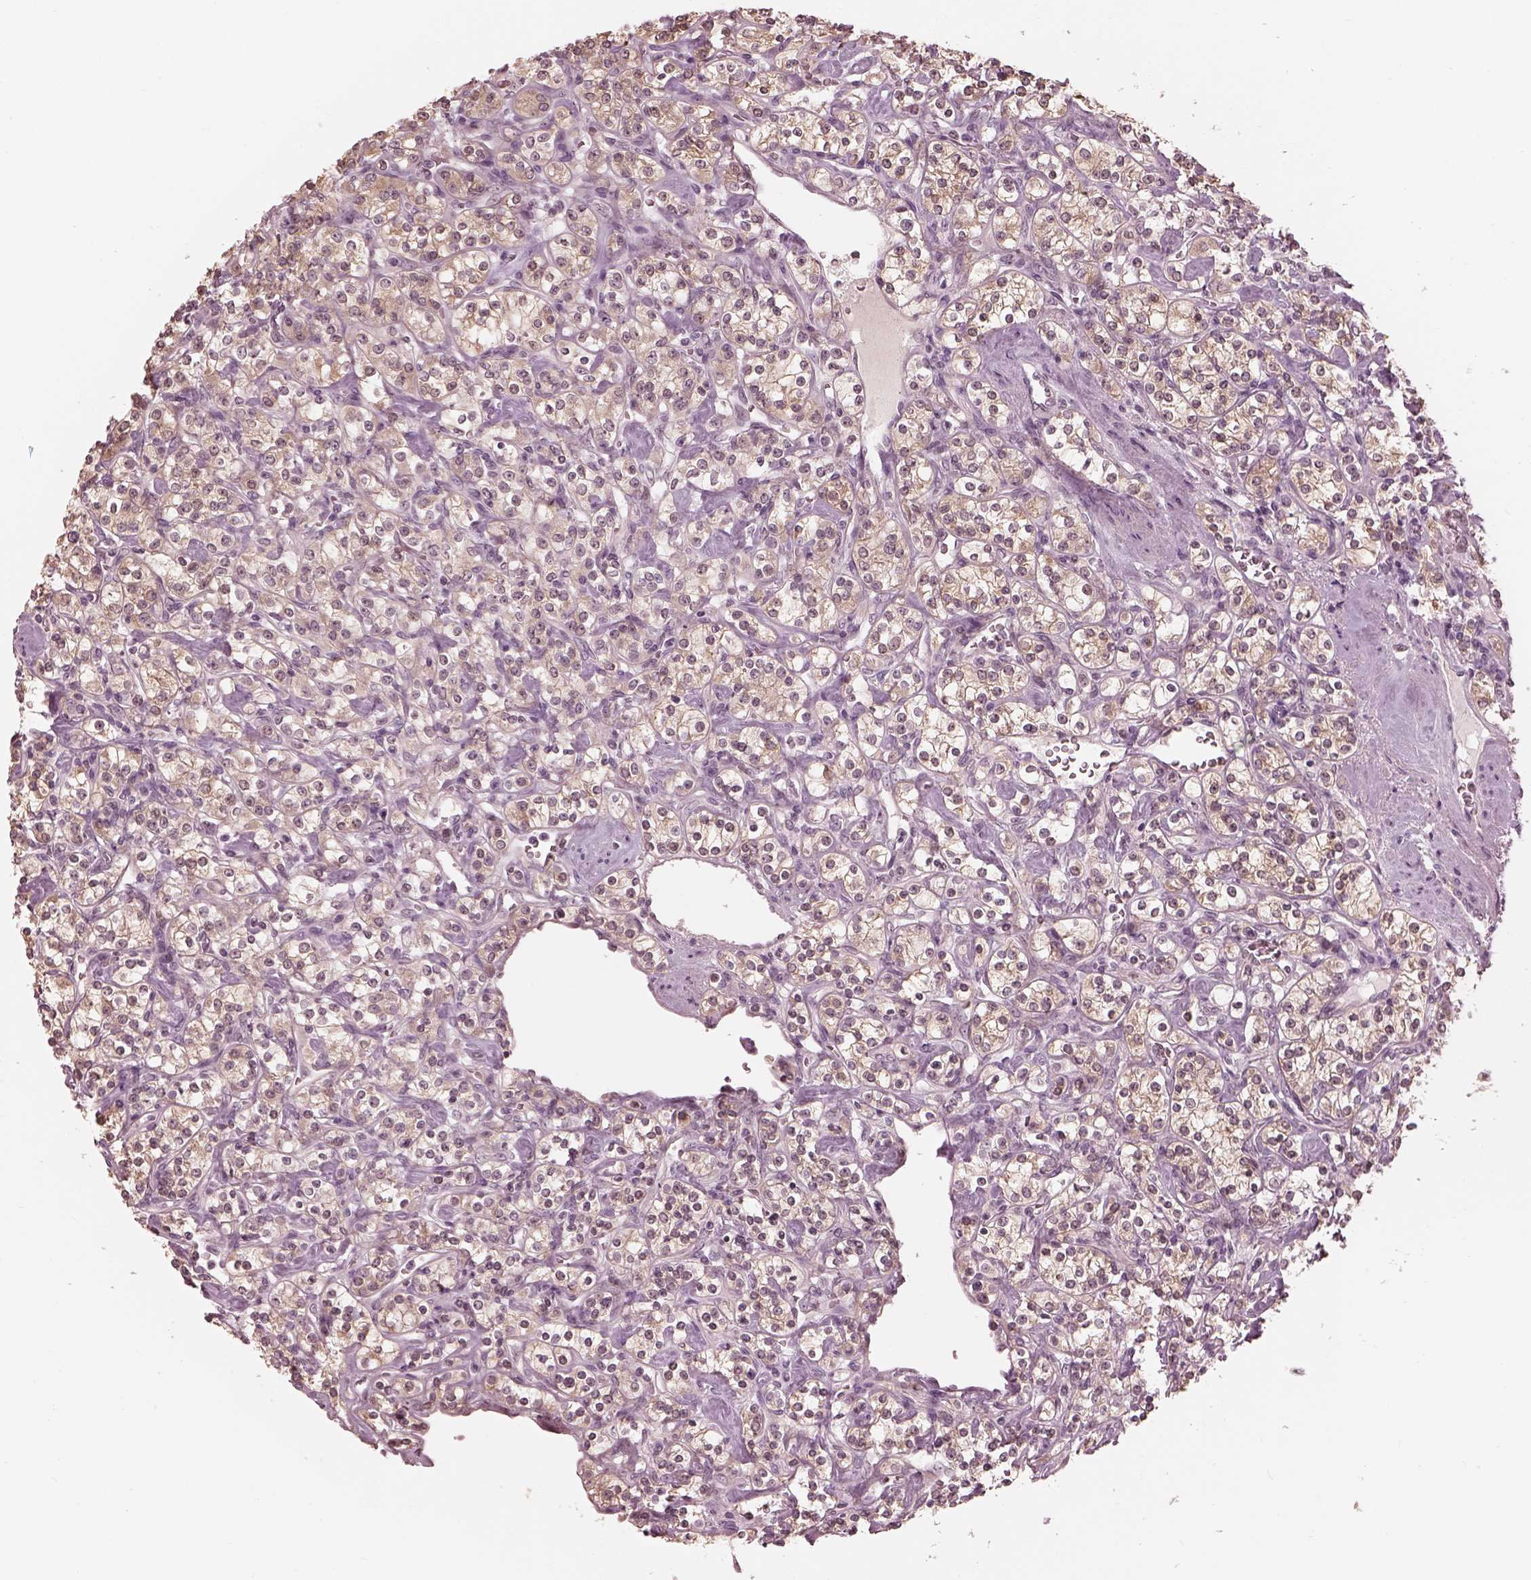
{"staining": {"intensity": "weak", "quantity": ">75%", "location": "cytoplasmic/membranous"}, "tissue": "renal cancer", "cell_type": "Tumor cells", "image_type": "cancer", "snomed": [{"axis": "morphology", "description": "Adenocarcinoma, NOS"}, {"axis": "topography", "description": "Kidney"}], "caption": "This is an image of immunohistochemistry staining of adenocarcinoma (renal), which shows weak positivity in the cytoplasmic/membranous of tumor cells.", "gene": "IQCG", "patient": {"sex": "male", "age": 77}}